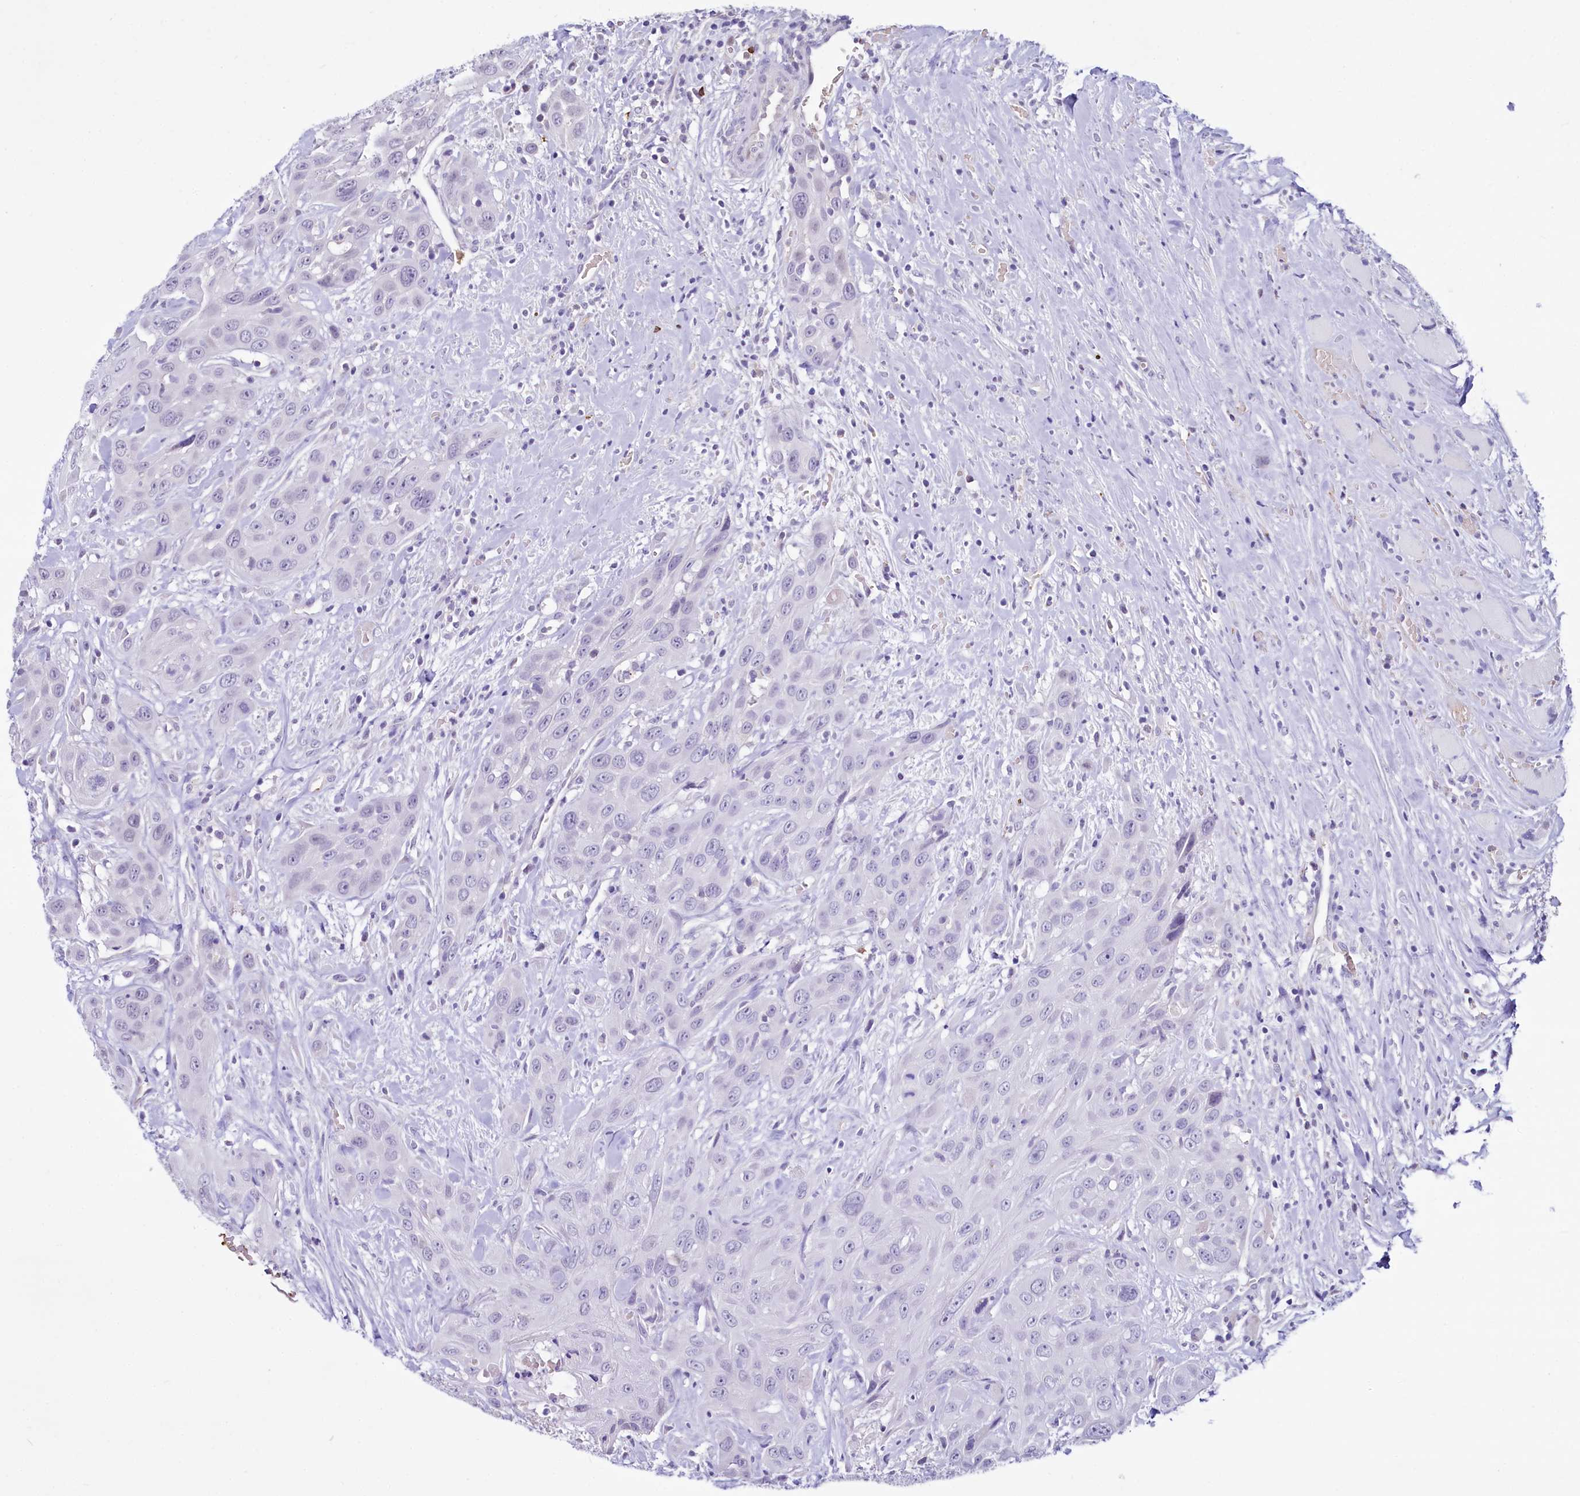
{"staining": {"intensity": "negative", "quantity": "none", "location": "none"}, "tissue": "head and neck cancer", "cell_type": "Tumor cells", "image_type": "cancer", "snomed": [{"axis": "morphology", "description": "Squamous cell carcinoma, NOS"}, {"axis": "topography", "description": "Head-Neck"}], "caption": "DAB immunohistochemical staining of human head and neck squamous cell carcinoma demonstrates no significant expression in tumor cells. The staining was performed using DAB to visualize the protein expression in brown, while the nuclei were stained in blue with hematoxylin (Magnification: 20x).", "gene": "BANK1", "patient": {"sex": "male", "age": 81}}